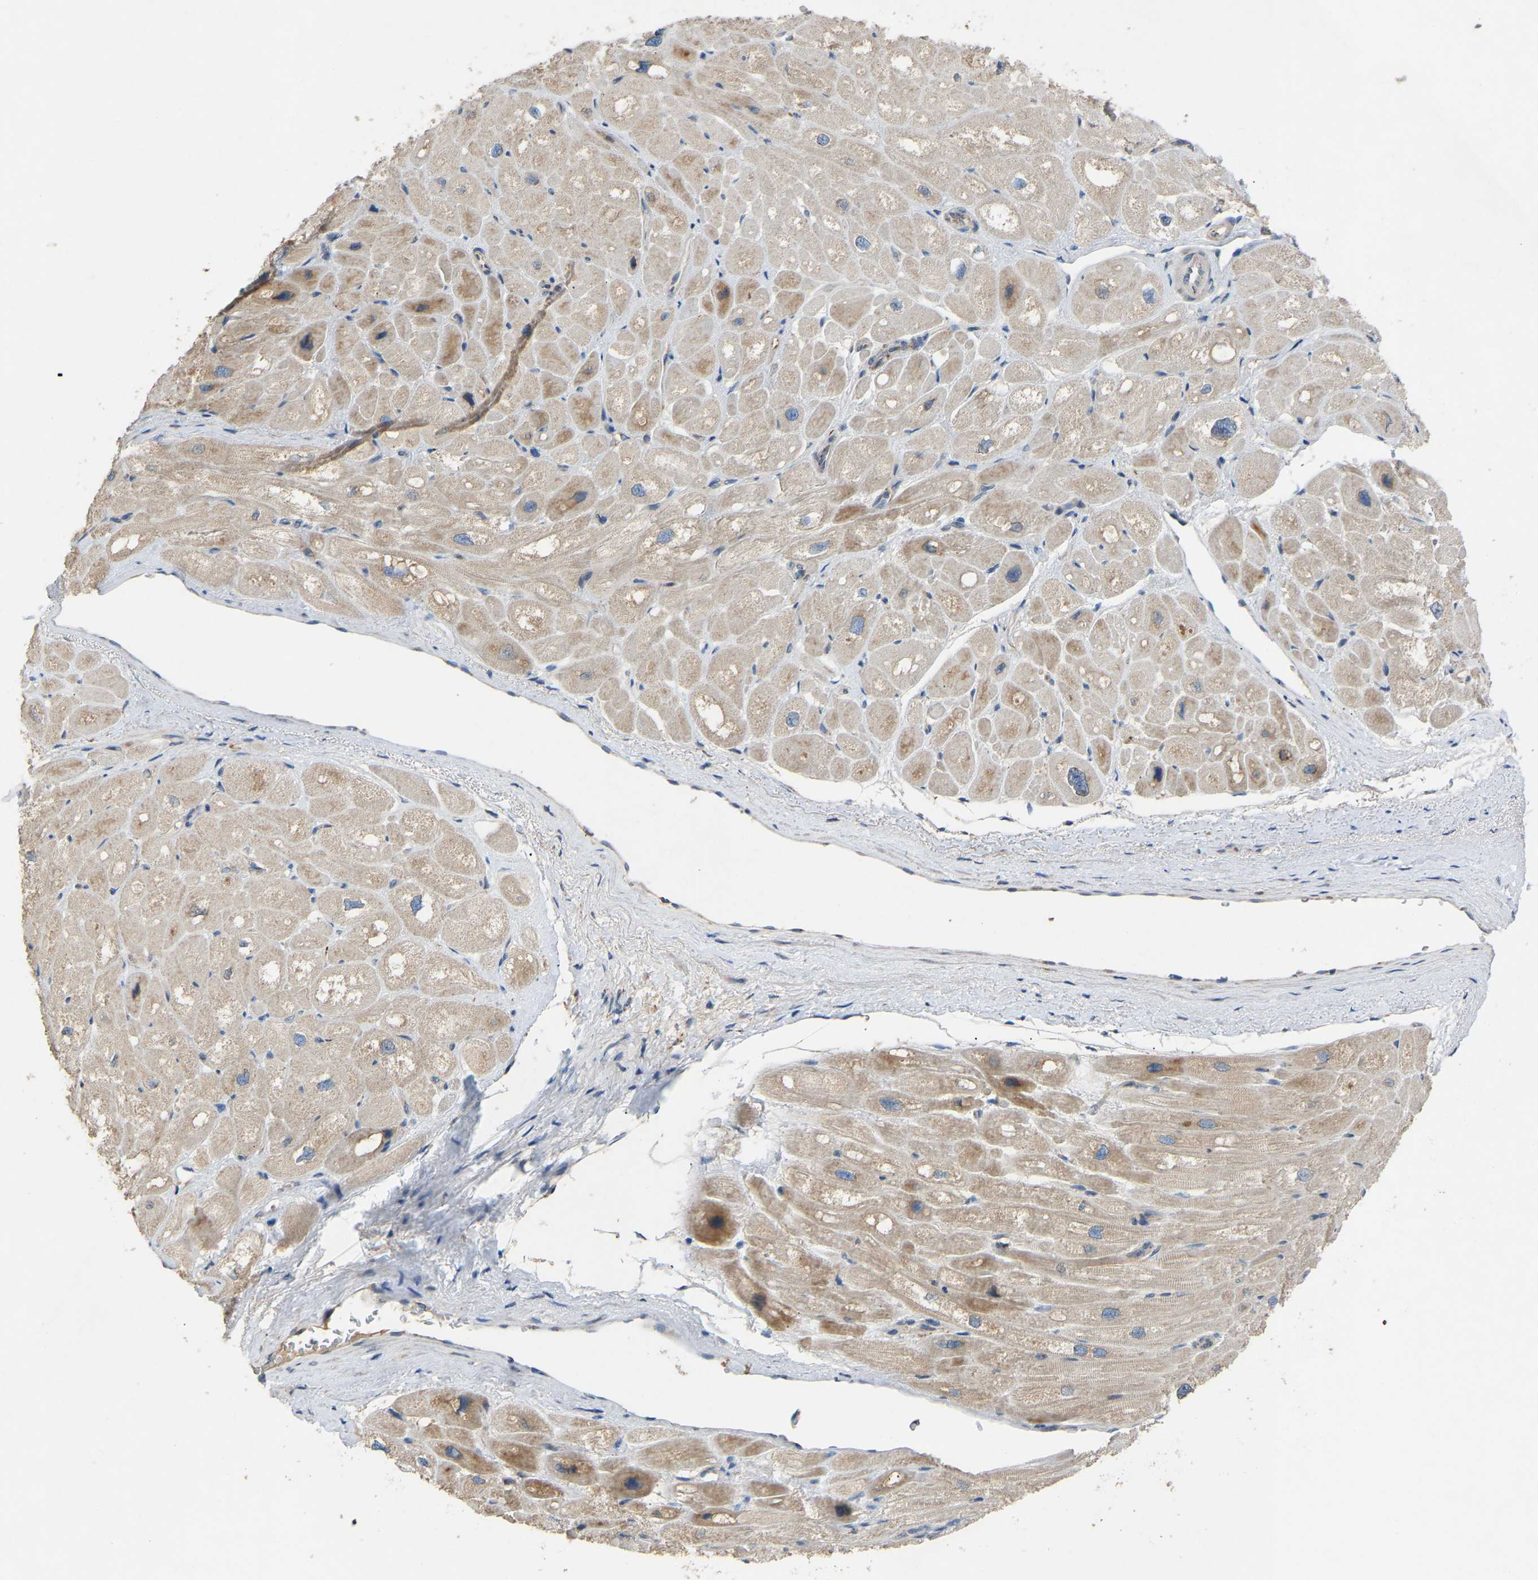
{"staining": {"intensity": "moderate", "quantity": "<25%", "location": "cytoplasmic/membranous"}, "tissue": "heart muscle", "cell_type": "Cardiomyocytes", "image_type": "normal", "snomed": [{"axis": "morphology", "description": "Normal tissue, NOS"}, {"axis": "topography", "description": "Heart"}], "caption": "Immunohistochemistry (IHC) photomicrograph of benign heart muscle: heart muscle stained using immunohistochemistry displays low levels of moderate protein expression localized specifically in the cytoplasmic/membranous of cardiomyocytes, appearing as a cytoplasmic/membranous brown color.", "gene": "RGP1", "patient": {"sex": "male", "age": 49}}